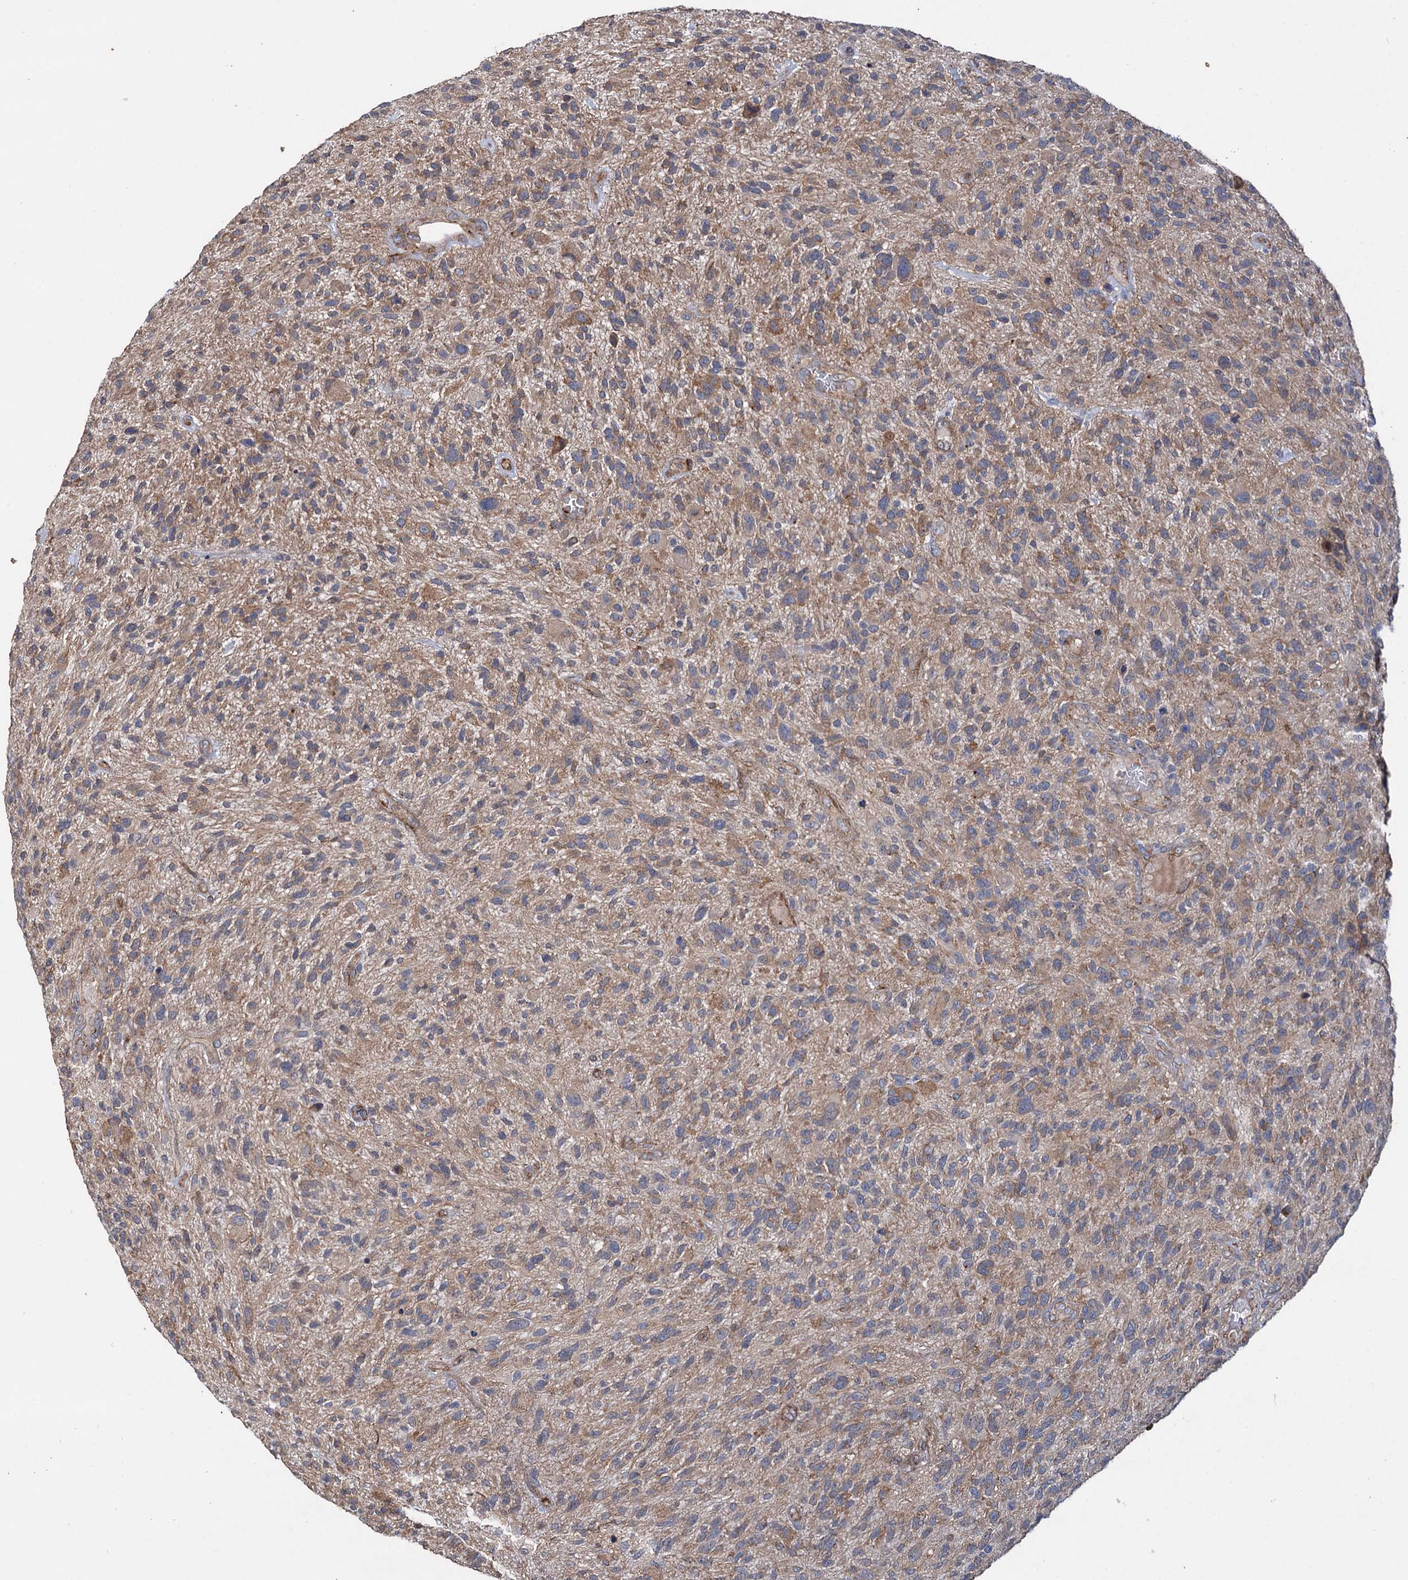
{"staining": {"intensity": "weak", "quantity": ">75%", "location": "cytoplasmic/membranous"}, "tissue": "glioma", "cell_type": "Tumor cells", "image_type": "cancer", "snomed": [{"axis": "morphology", "description": "Glioma, malignant, High grade"}, {"axis": "topography", "description": "Brain"}], "caption": "Approximately >75% of tumor cells in human malignant glioma (high-grade) reveal weak cytoplasmic/membranous protein expression as visualized by brown immunohistochemical staining.", "gene": "SPATS2", "patient": {"sex": "male", "age": 47}}